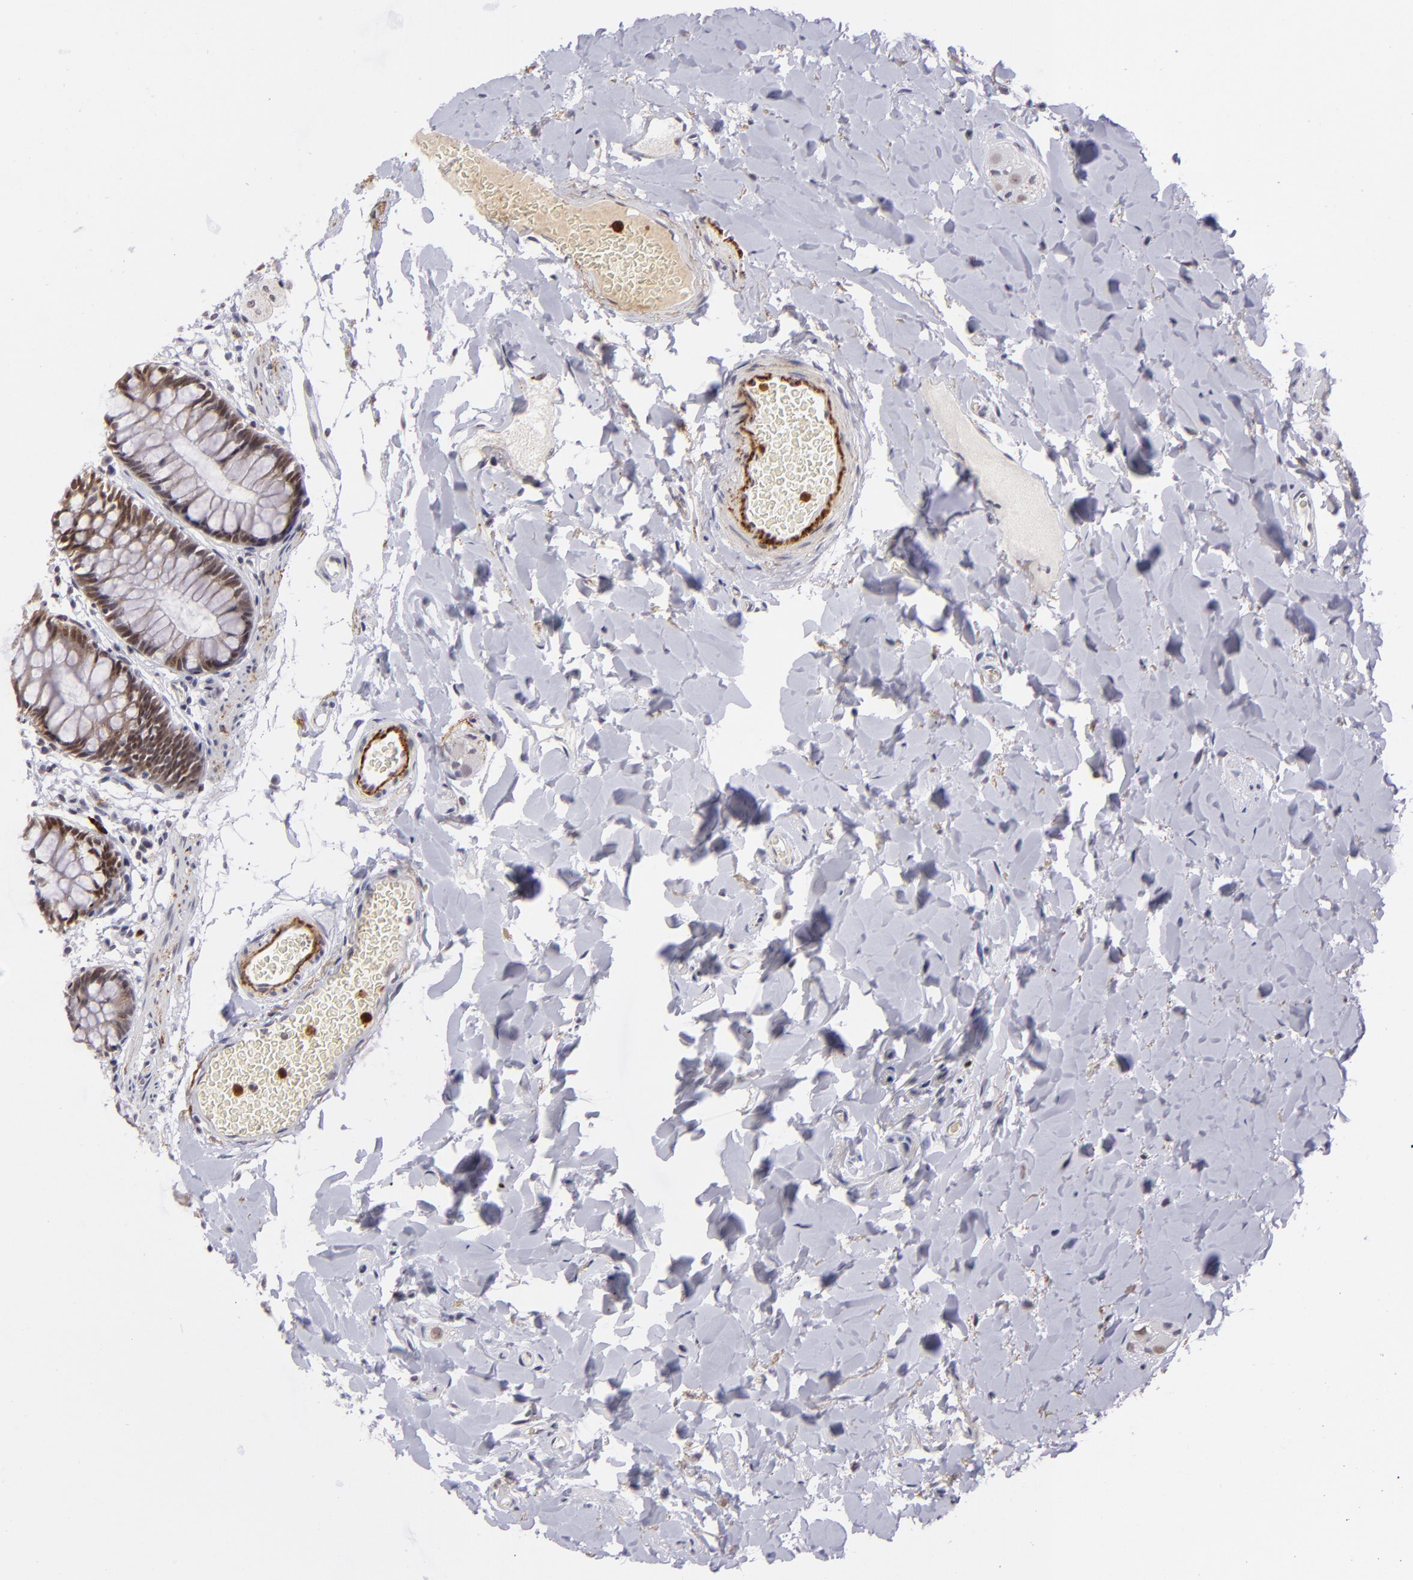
{"staining": {"intensity": "negative", "quantity": "none", "location": "none"}, "tissue": "colon", "cell_type": "Endothelial cells", "image_type": "normal", "snomed": [{"axis": "morphology", "description": "Normal tissue, NOS"}, {"axis": "topography", "description": "Smooth muscle"}, {"axis": "topography", "description": "Colon"}], "caption": "A high-resolution image shows immunohistochemistry (IHC) staining of normal colon, which shows no significant positivity in endothelial cells. (Stains: DAB (3,3'-diaminobenzidine) IHC with hematoxylin counter stain, Microscopy: brightfield microscopy at high magnification).", "gene": "RXRG", "patient": {"sex": "male", "age": 67}}